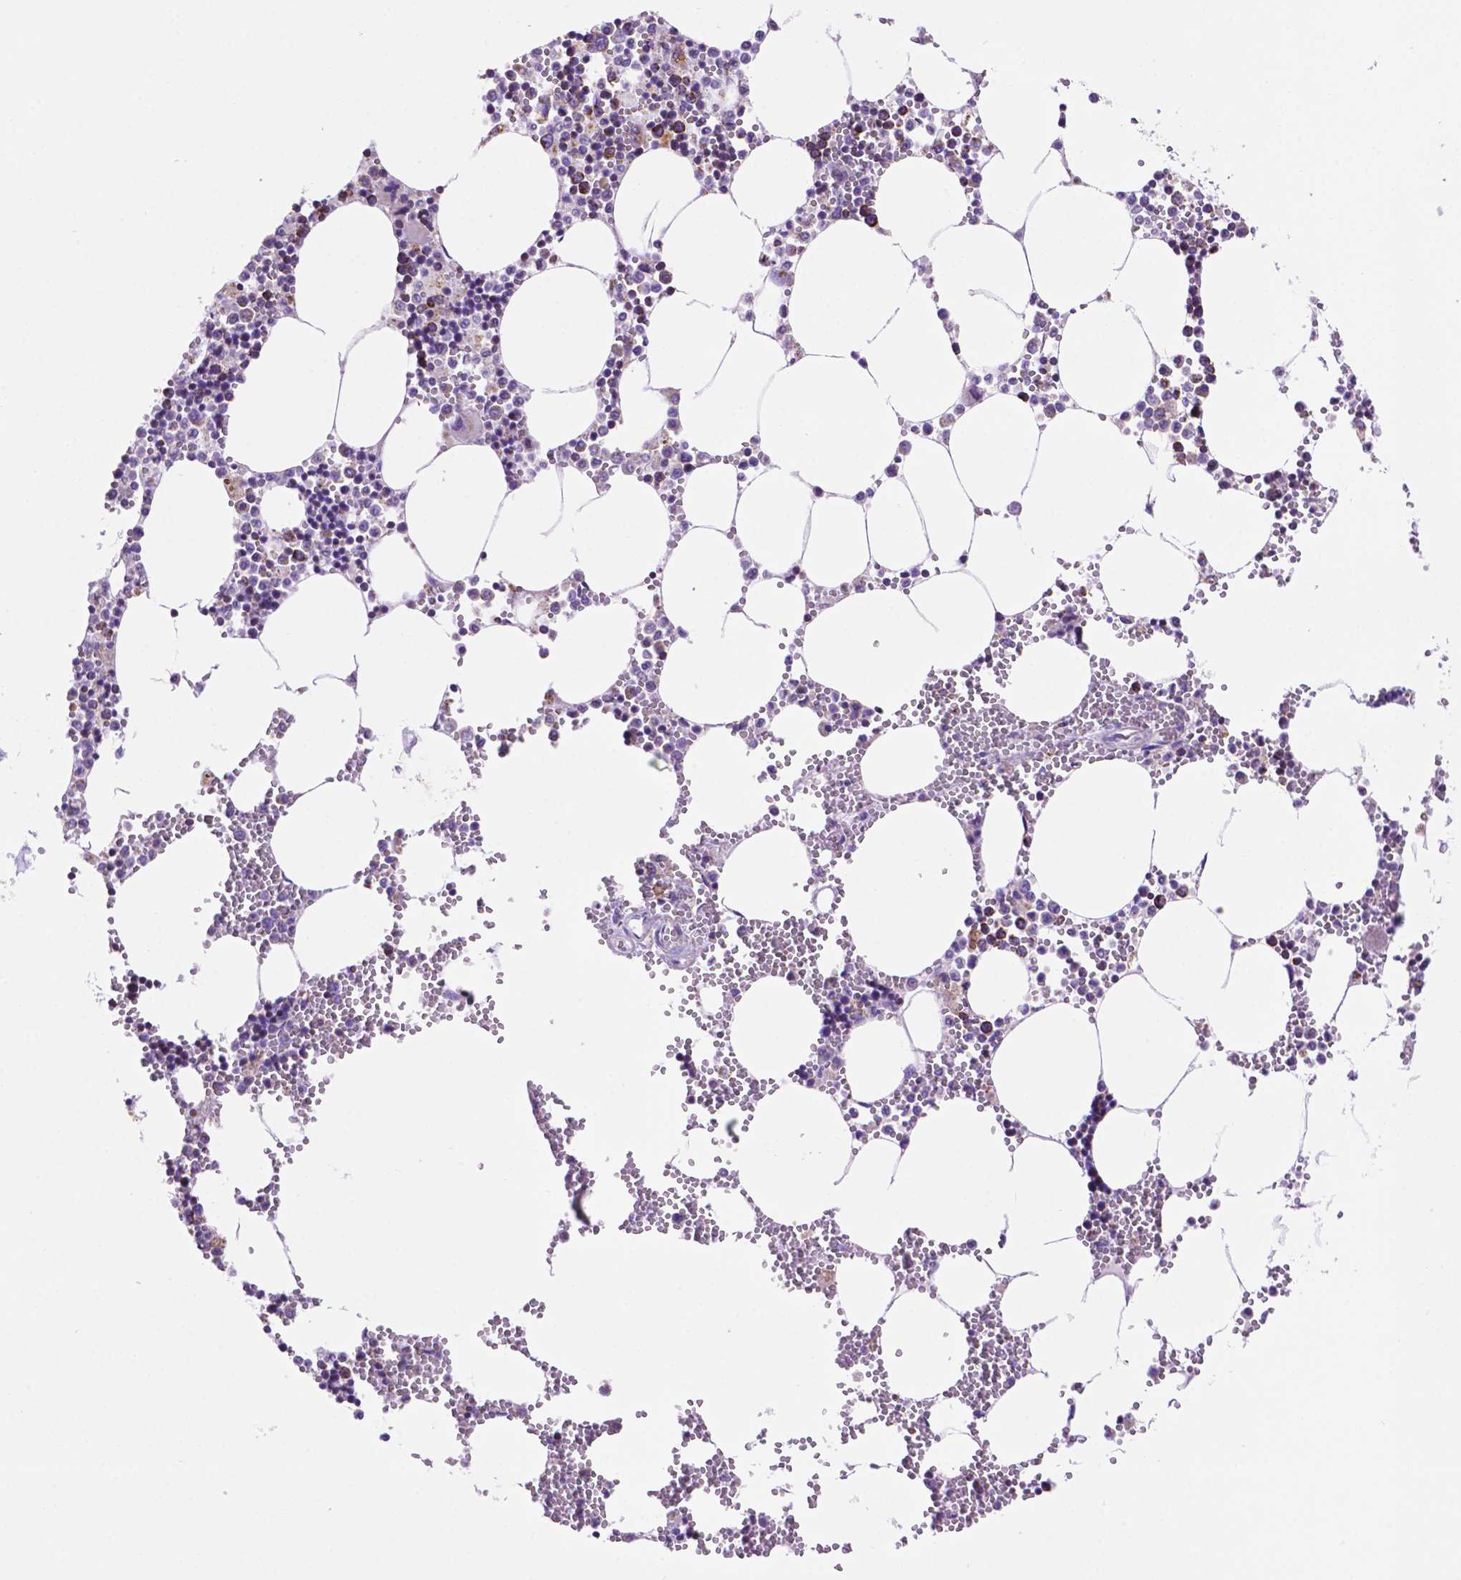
{"staining": {"intensity": "negative", "quantity": "none", "location": "none"}, "tissue": "bone marrow", "cell_type": "Hematopoietic cells", "image_type": "normal", "snomed": [{"axis": "morphology", "description": "Normal tissue, NOS"}, {"axis": "topography", "description": "Bone marrow"}], "caption": "Immunohistochemistry (IHC) histopathology image of normal human bone marrow stained for a protein (brown), which exhibits no expression in hematopoietic cells.", "gene": "GDPD5", "patient": {"sex": "male", "age": 54}}